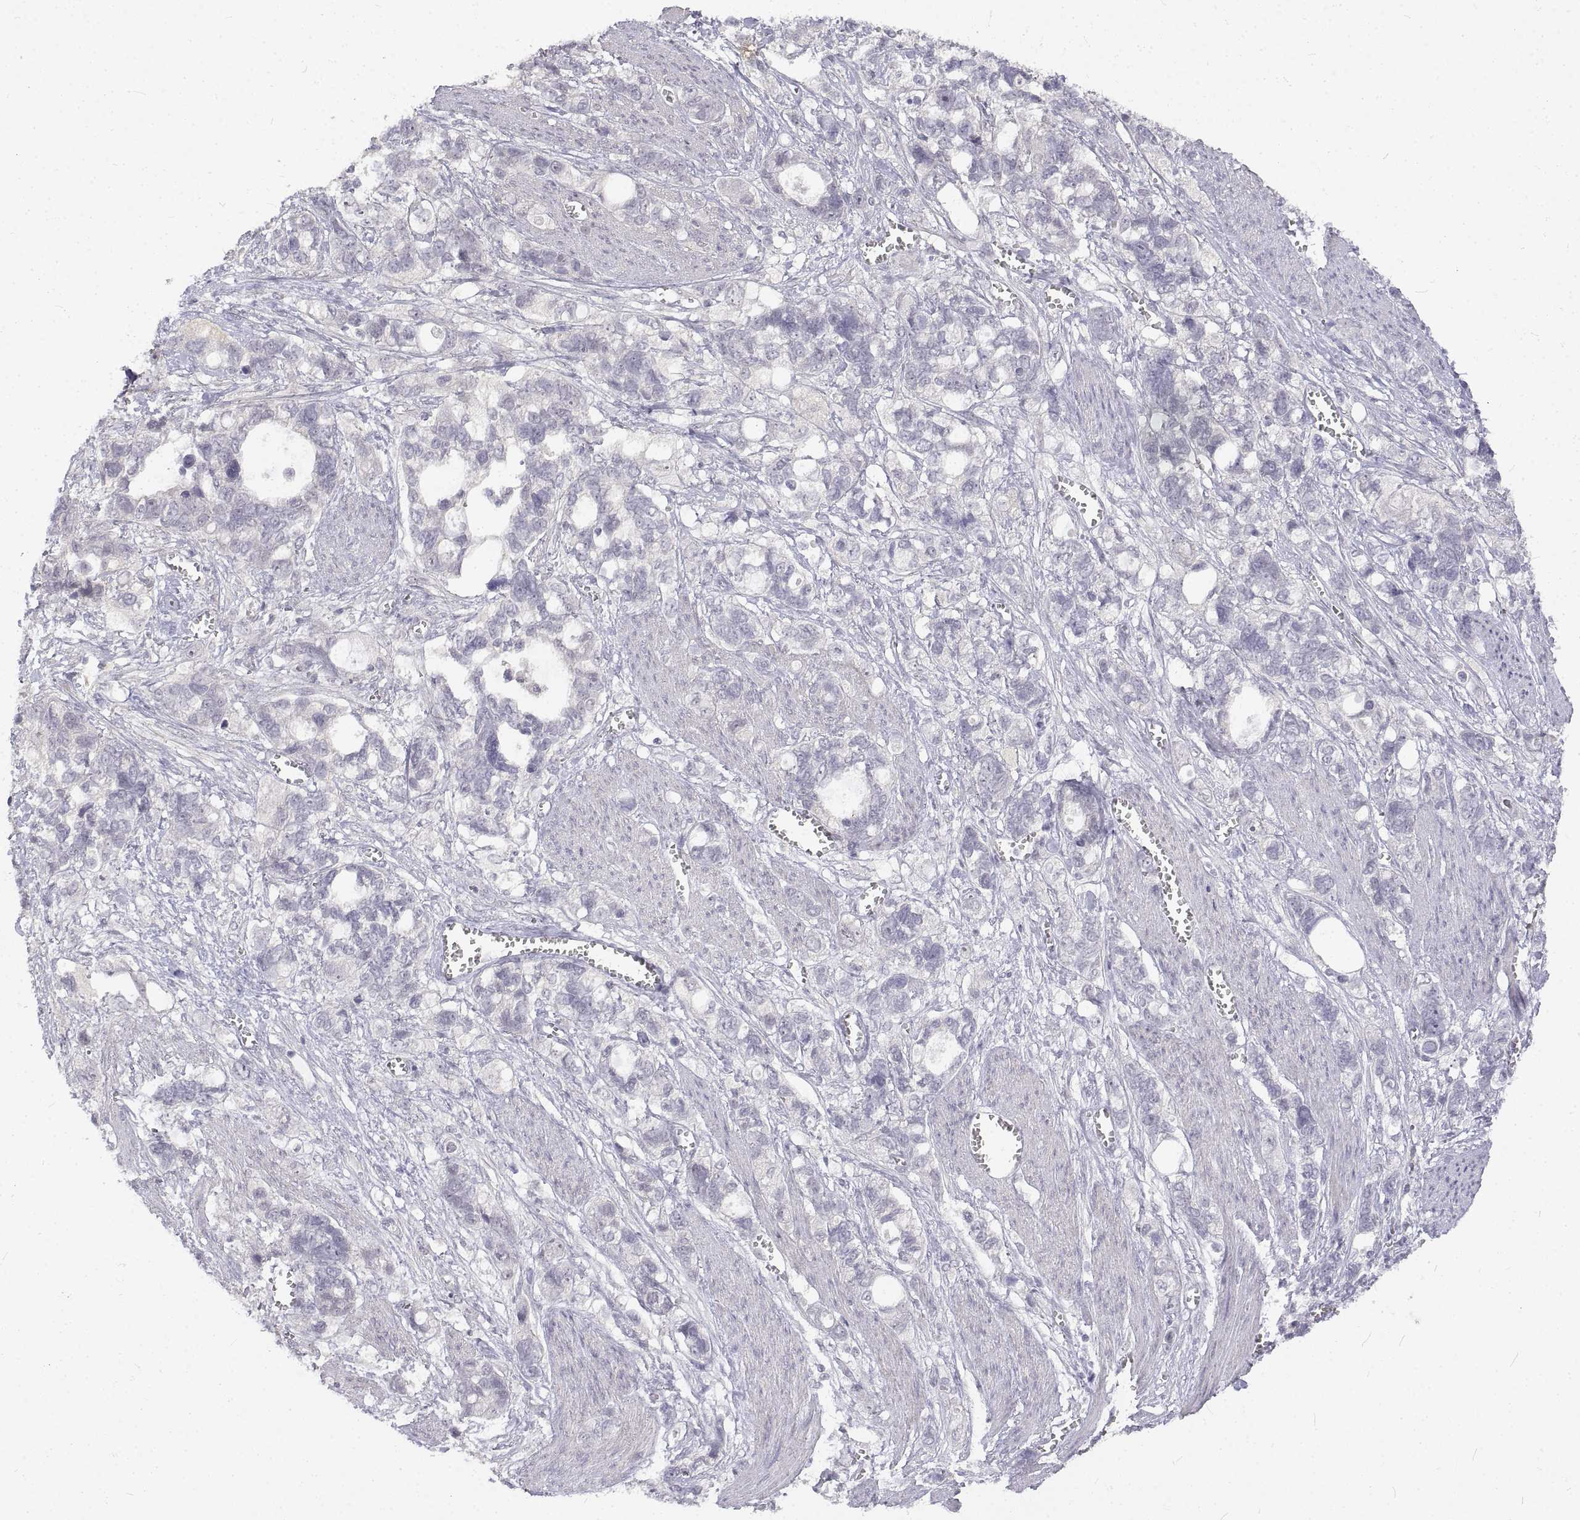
{"staining": {"intensity": "negative", "quantity": "none", "location": "none"}, "tissue": "stomach cancer", "cell_type": "Tumor cells", "image_type": "cancer", "snomed": [{"axis": "morphology", "description": "Adenocarcinoma, NOS"}, {"axis": "topography", "description": "Stomach, upper"}], "caption": "DAB immunohistochemical staining of stomach cancer shows no significant staining in tumor cells.", "gene": "ANO2", "patient": {"sex": "female", "age": 81}}